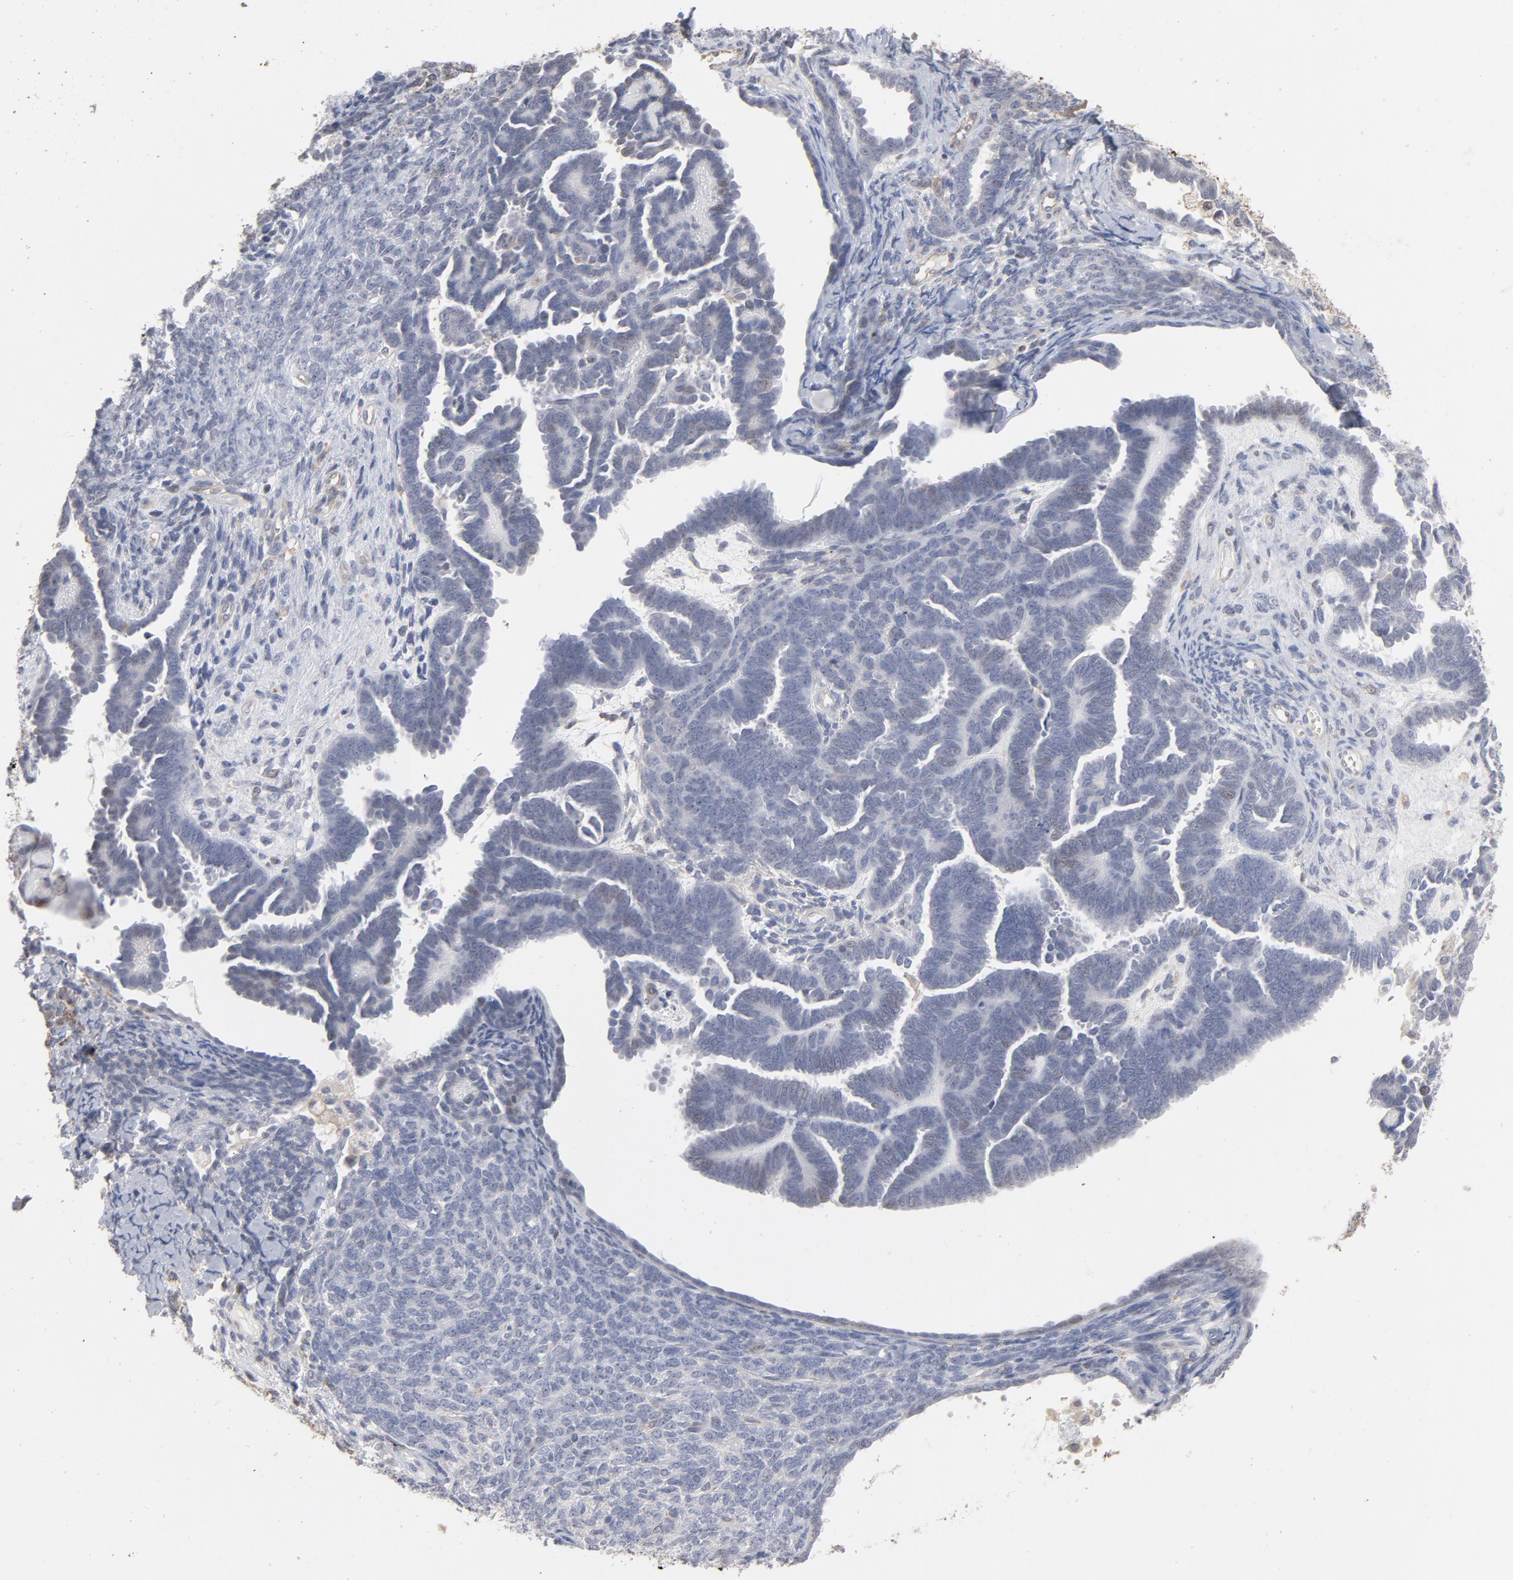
{"staining": {"intensity": "weak", "quantity": "<25%", "location": "nuclear"}, "tissue": "endometrial cancer", "cell_type": "Tumor cells", "image_type": "cancer", "snomed": [{"axis": "morphology", "description": "Neoplasm, malignant, NOS"}, {"axis": "topography", "description": "Endometrium"}], "caption": "IHC photomicrograph of endometrial malignant neoplasm stained for a protein (brown), which reveals no staining in tumor cells. Nuclei are stained in blue.", "gene": "PNMA1", "patient": {"sex": "female", "age": 74}}